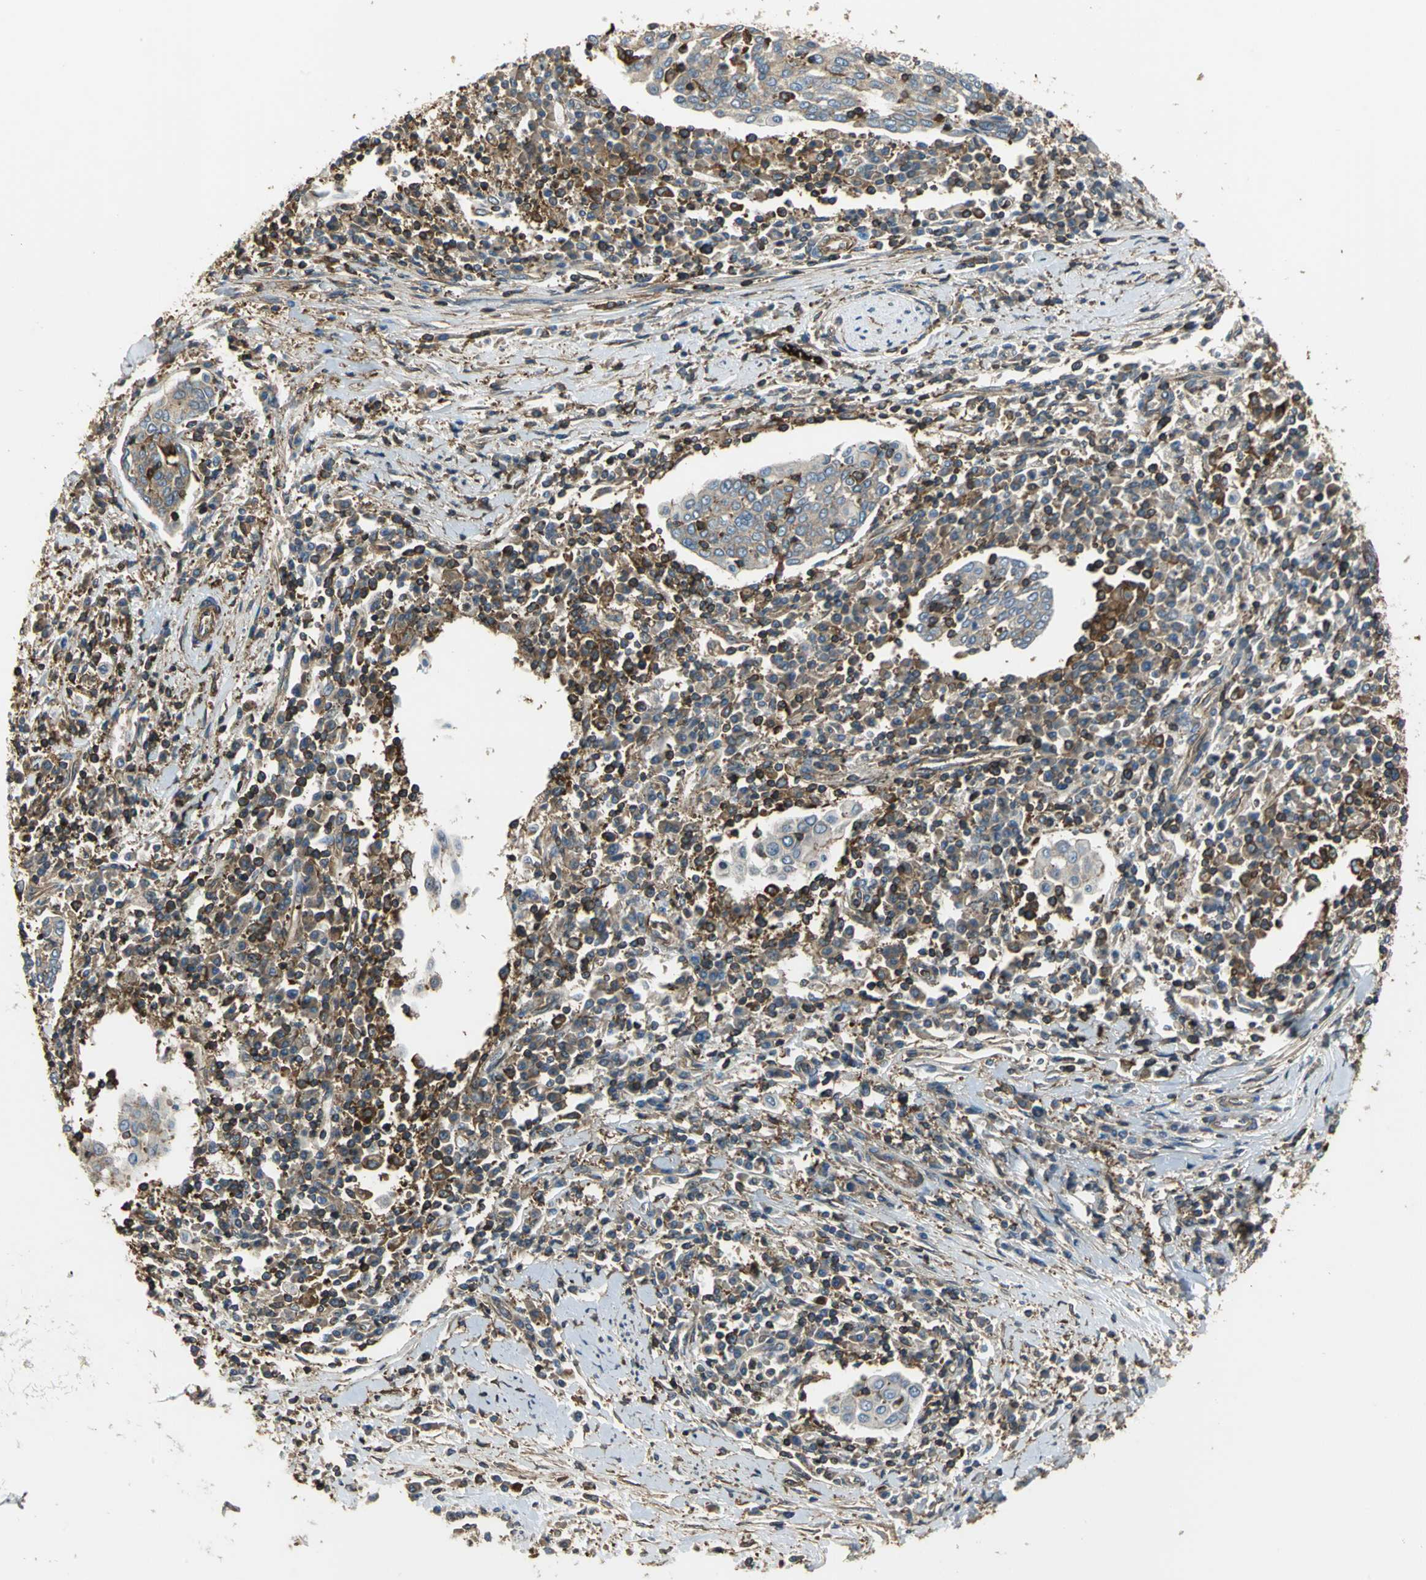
{"staining": {"intensity": "weak", "quantity": "25%-75%", "location": "cytoplasmic/membranous"}, "tissue": "cervical cancer", "cell_type": "Tumor cells", "image_type": "cancer", "snomed": [{"axis": "morphology", "description": "Squamous cell carcinoma, NOS"}, {"axis": "topography", "description": "Cervix"}], "caption": "High-magnification brightfield microscopy of squamous cell carcinoma (cervical) stained with DAB (3,3'-diaminobenzidine) (brown) and counterstained with hematoxylin (blue). tumor cells exhibit weak cytoplasmic/membranous staining is identified in approximately25%-75% of cells.", "gene": "TLN1", "patient": {"sex": "female", "age": 40}}